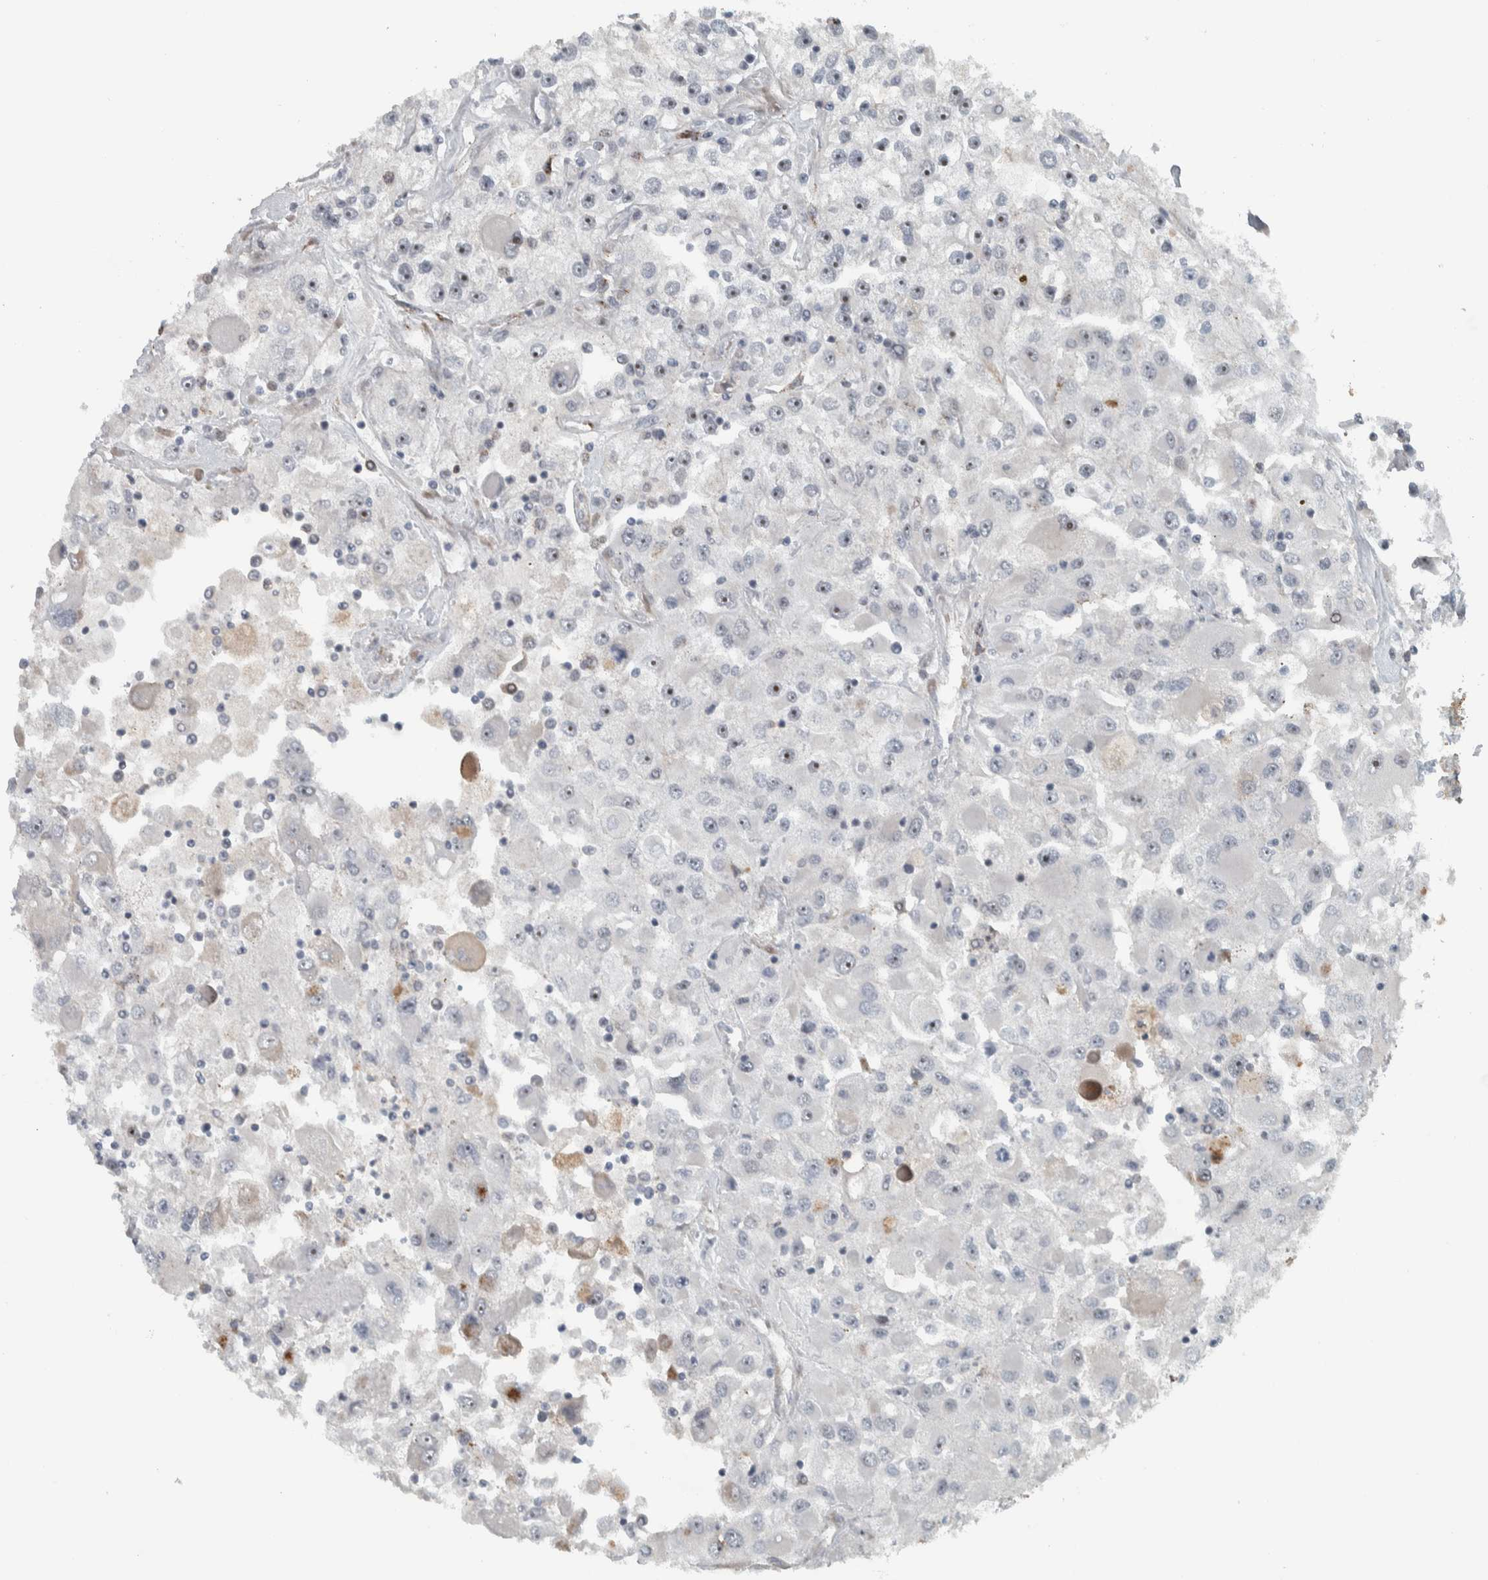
{"staining": {"intensity": "weak", "quantity": "<25%", "location": "cytoplasmic/membranous"}, "tissue": "renal cancer", "cell_type": "Tumor cells", "image_type": "cancer", "snomed": [{"axis": "morphology", "description": "Adenocarcinoma, NOS"}, {"axis": "topography", "description": "Kidney"}], "caption": "Tumor cells are negative for protein expression in human renal adenocarcinoma. The staining was performed using DAB (3,3'-diaminobenzidine) to visualize the protein expression in brown, while the nuclei were stained in blue with hematoxylin (Magnification: 20x).", "gene": "PPM1K", "patient": {"sex": "female", "age": 52}}